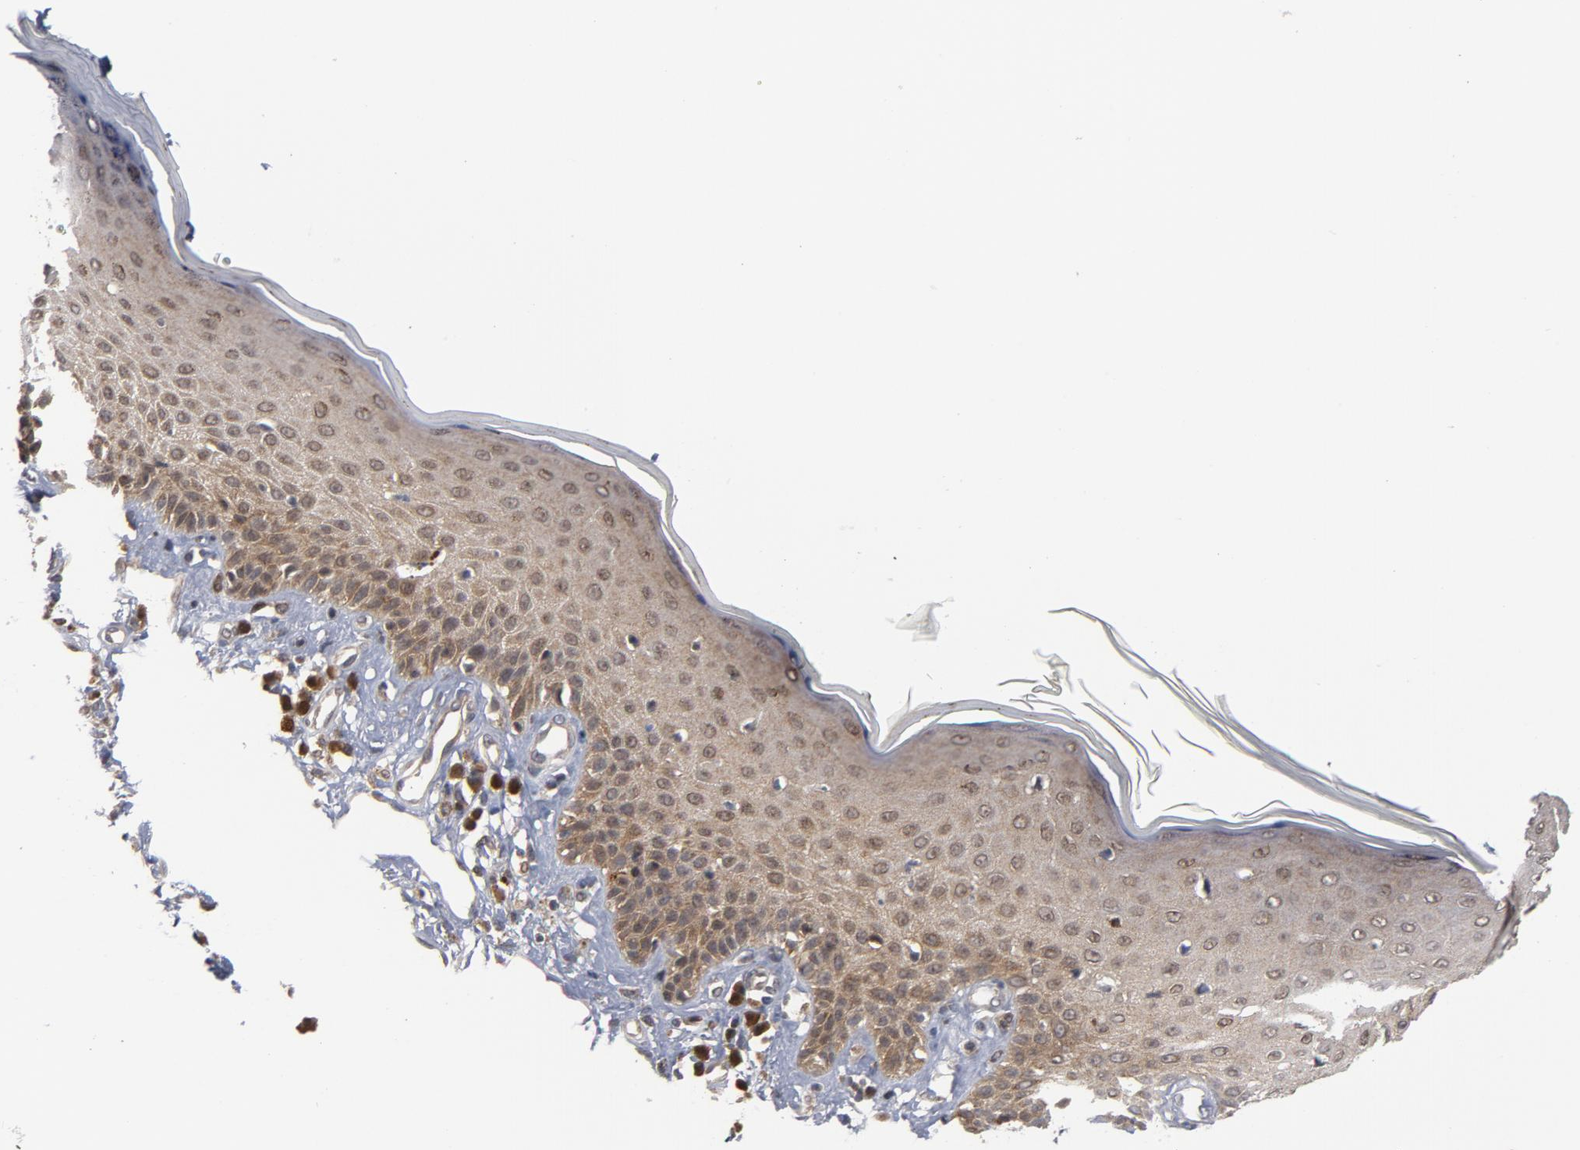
{"staining": {"intensity": "weak", "quantity": ">75%", "location": "cytoplasmic/membranous"}, "tissue": "skin cancer", "cell_type": "Tumor cells", "image_type": "cancer", "snomed": [{"axis": "morphology", "description": "Squamous cell carcinoma, NOS"}, {"axis": "topography", "description": "Skin"}], "caption": "A brown stain labels weak cytoplasmic/membranous positivity of a protein in skin squamous cell carcinoma tumor cells.", "gene": "TRADD", "patient": {"sex": "female", "age": 59}}